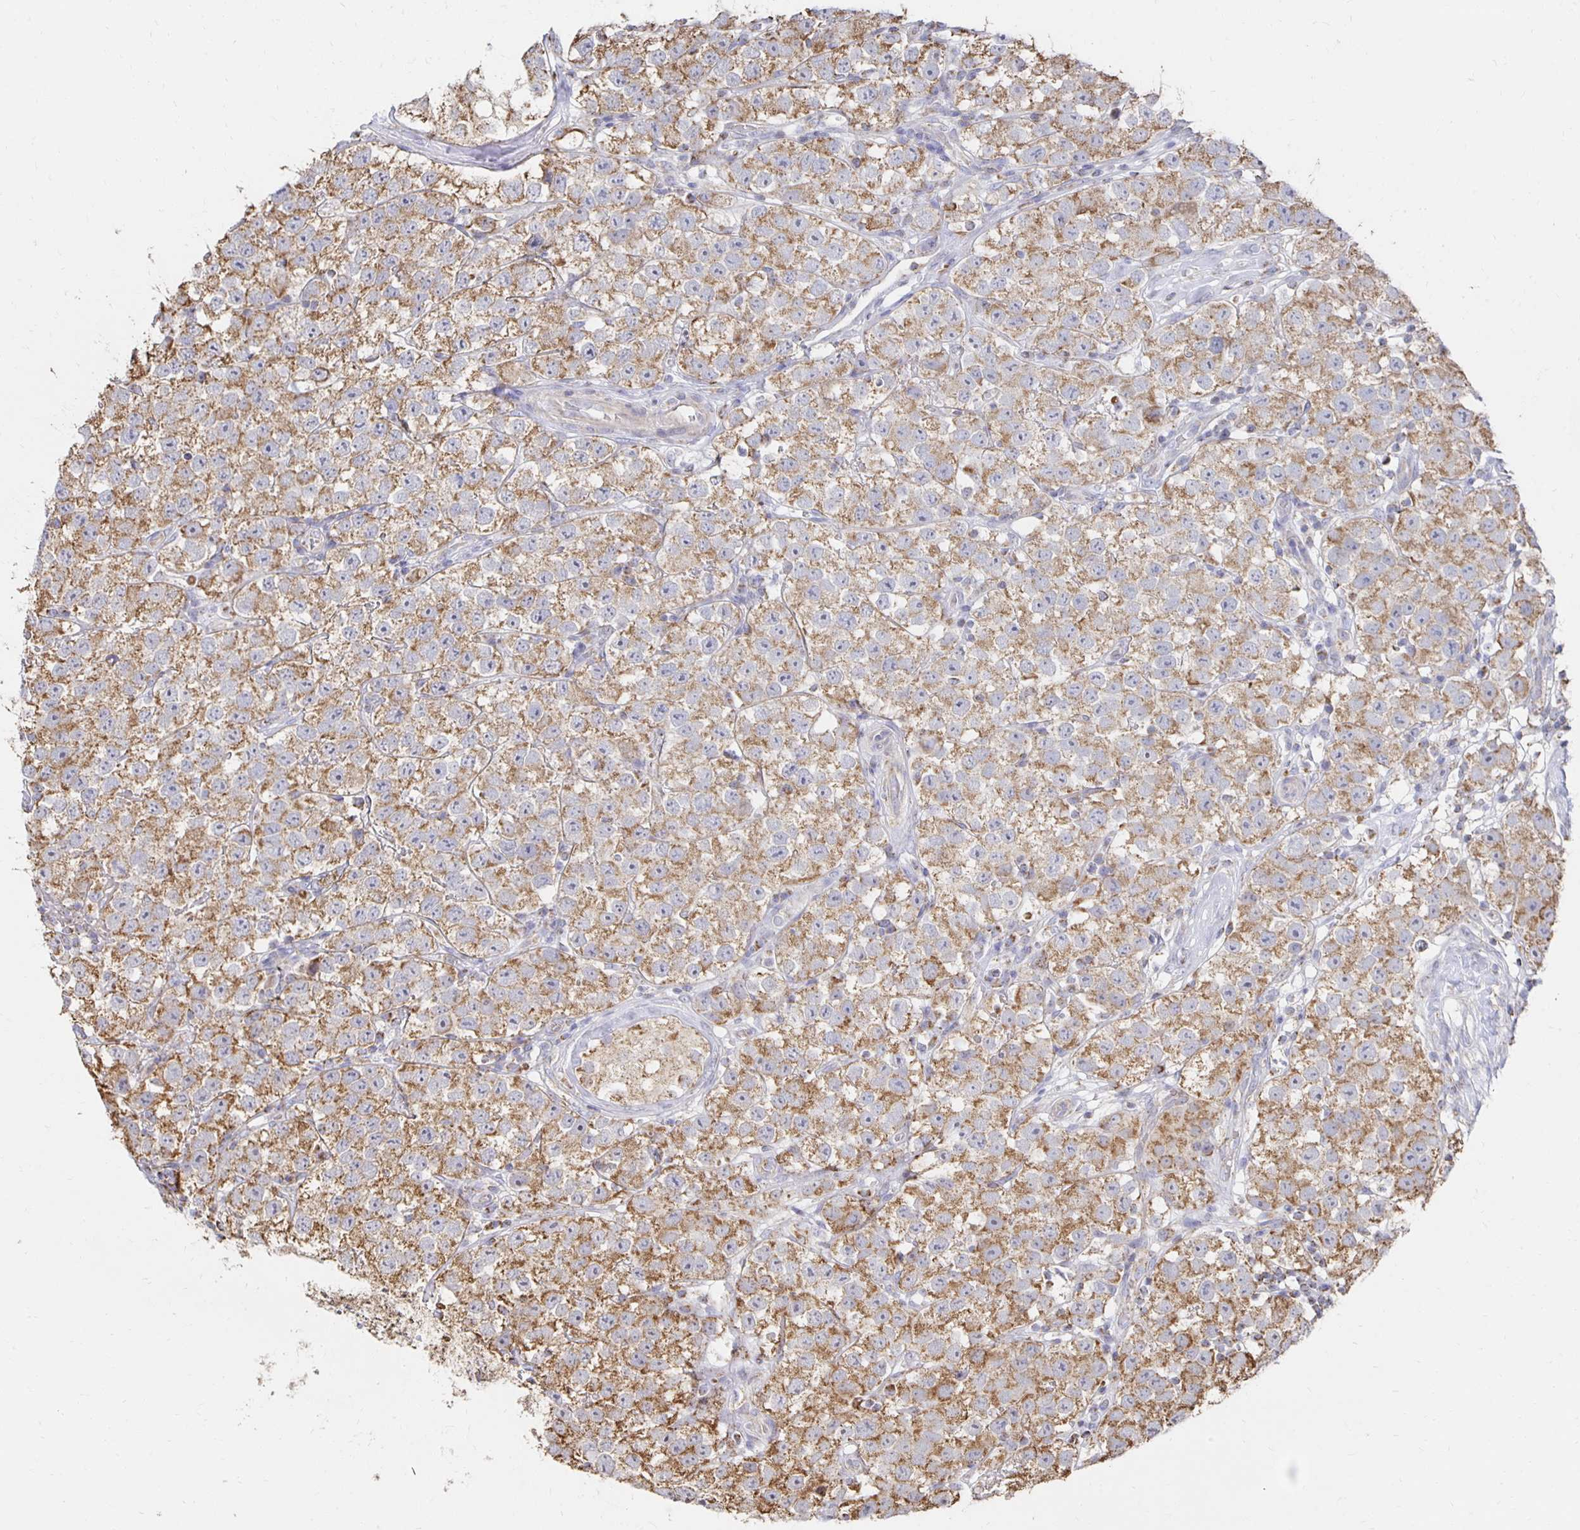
{"staining": {"intensity": "moderate", "quantity": ">75%", "location": "cytoplasmic/membranous"}, "tissue": "testis cancer", "cell_type": "Tumor cells", "image_type": "cancer", "snomed": [{"axis": "morphology", "description": "Seminoma, NOS"}, {"axis": "topography", "description": "Testis"}], "caption": "The micrograph shows a brown stain indicating the presence of a protein in the cytoplasmic/membranous of tumor cells in seminoma (testis). (DAB = brown stain, brightfield microscopy at high magnification).", "gene": "NKX2-8", "patient": {"sex": "male", "age": 34}}